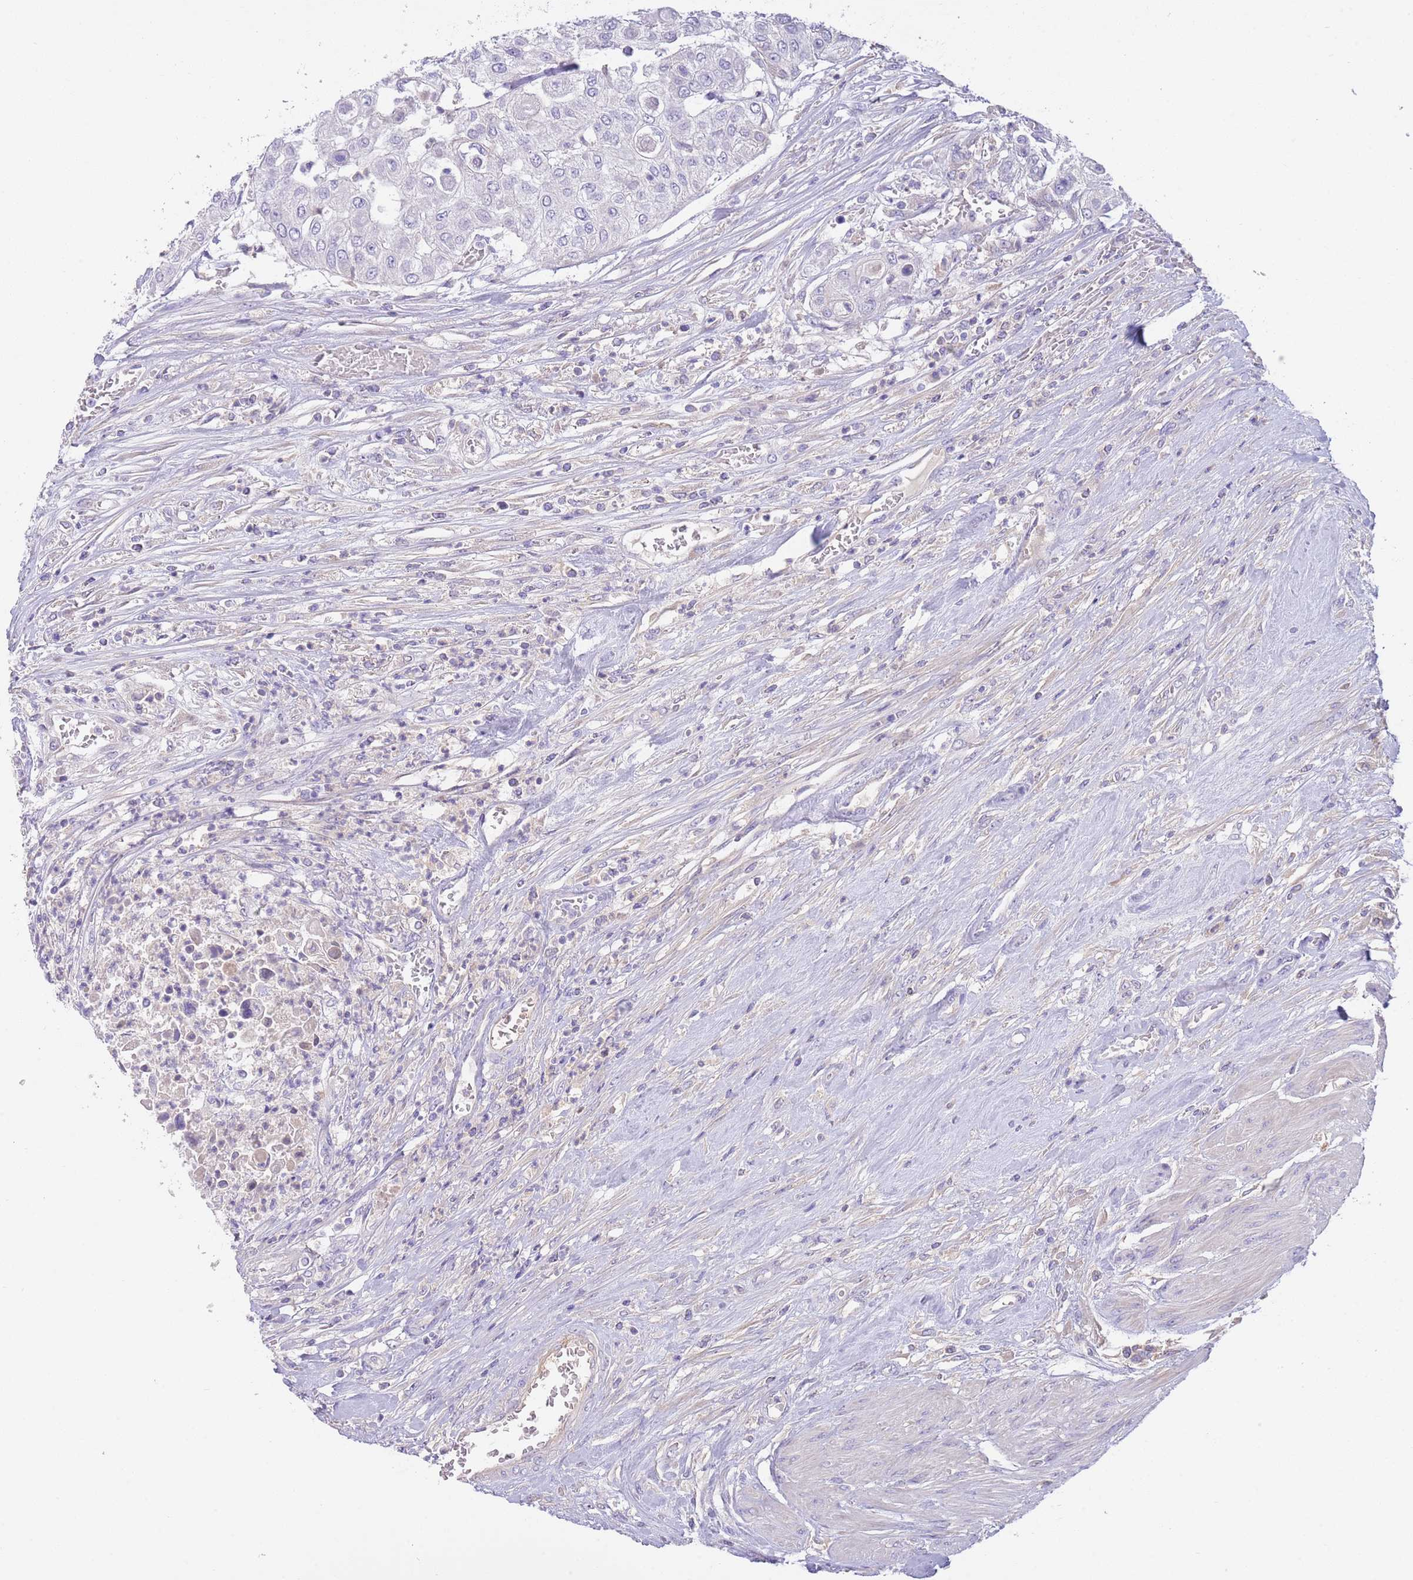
{"staining": {"intensity": "negative", "quantity": "none", "location": "none"}, "tissue": "urothelial cancer", "cell_type": "Tumor cells", "image_type": "cancer", "snomed": [{"axis": "morphology", "description": "Urothelial carcinoma, High grade"}, {"axis": "topography", "description": "Urinary bladder"}], "caption": "Immunohistochemistry (IHC) histopathology image of neoplastic tissue: urothelial carcinoma (high-grade) stained with DAB shows no significant protein expression in tumor cells.", "gene": "IGFL4", "patient": {"sex": "female", "age": 79}}